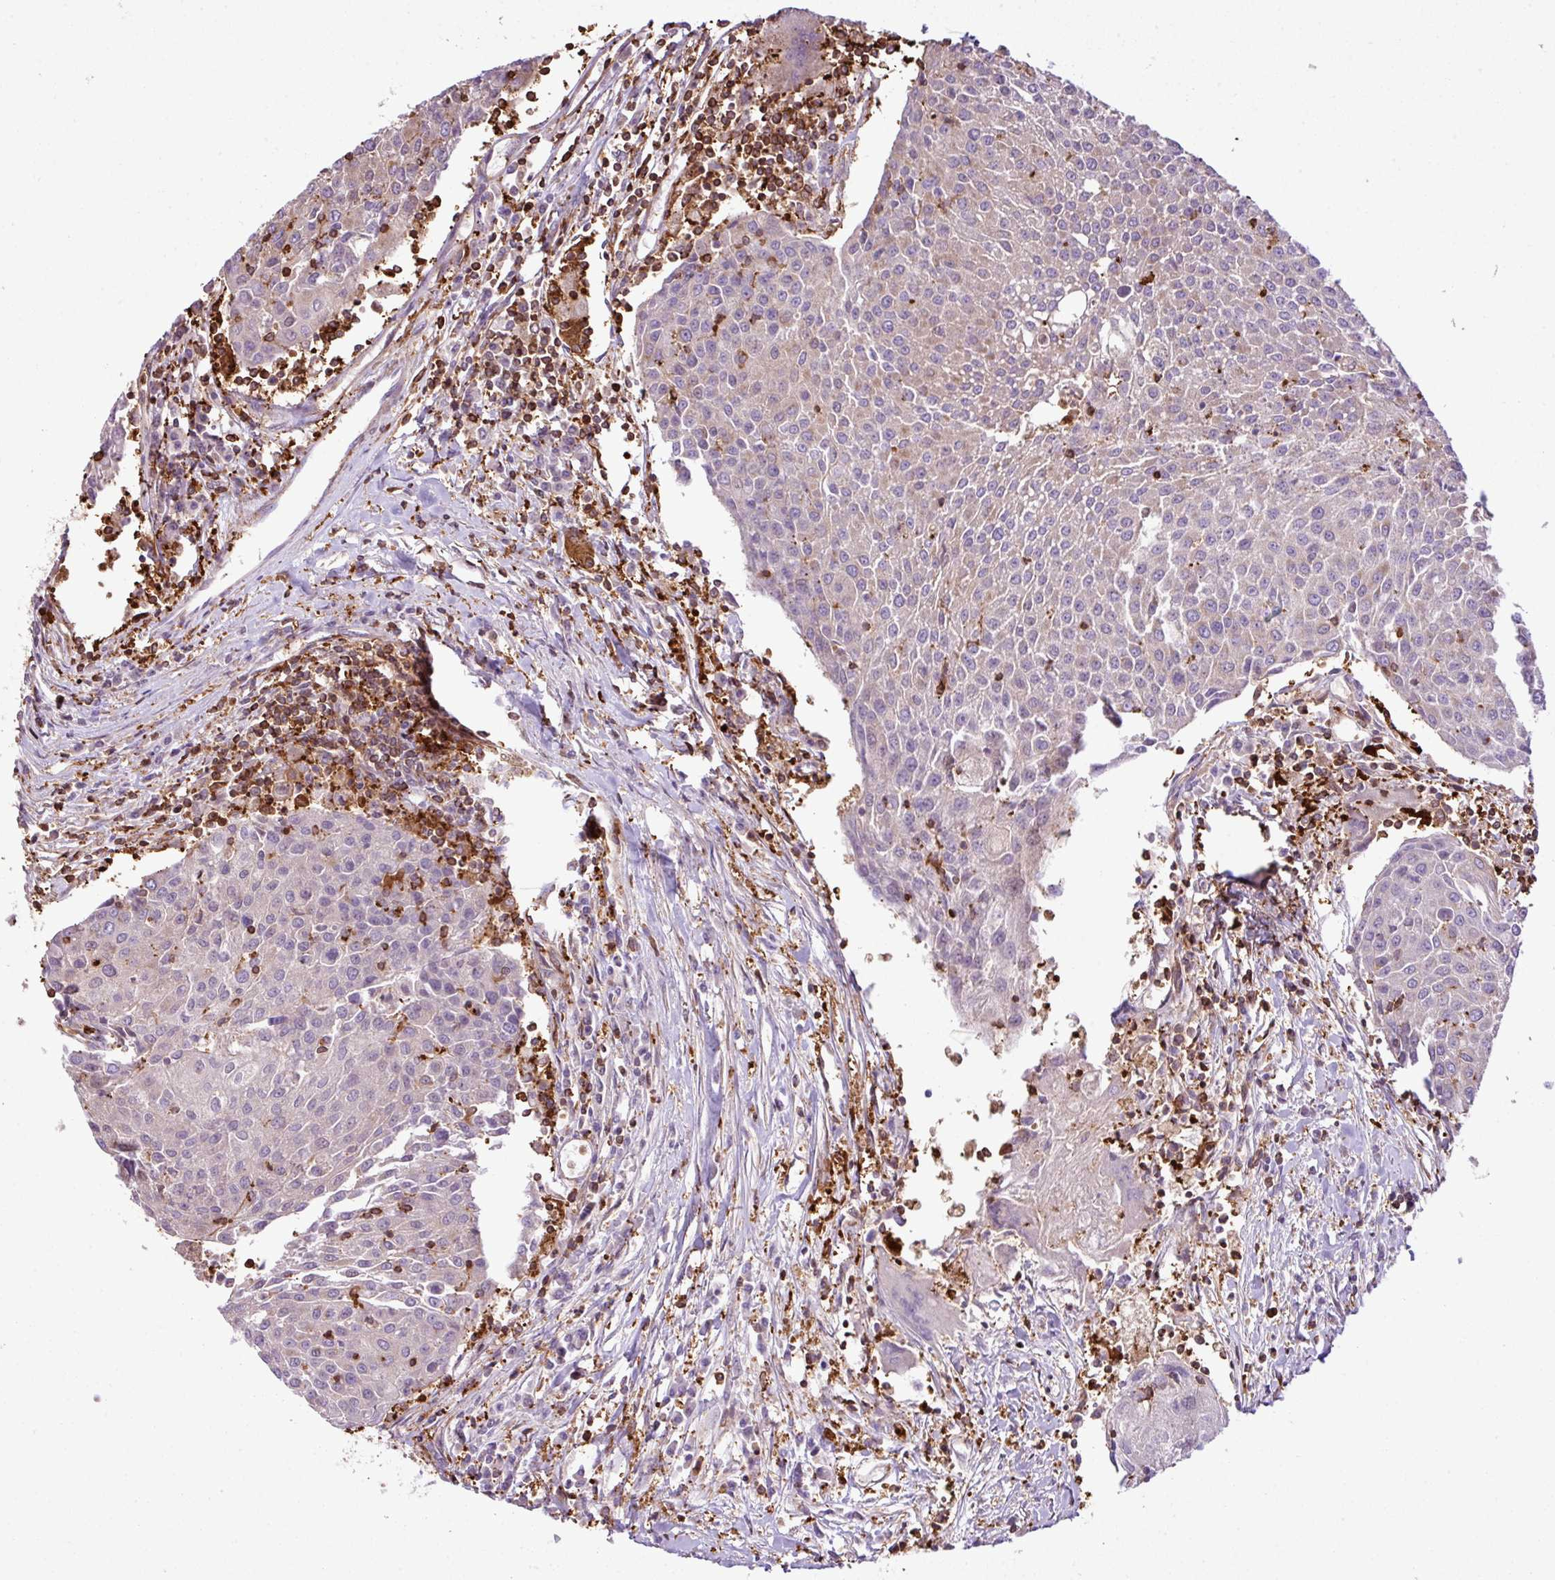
{"staining": {"intensity": "negative", "quantity": "none", "location": "none"}, "tissue": "urothelial cancer", "cell_type": "Tumor cells", "image_type": "cancer", "snomed": [{"axis": "morphology", "description": "Urothelial carcinoma, High grade"}, {"axis": "topography", "description": "Urinary bladder"}], "caption": "This is a histopathology image of immunohistochemistry staining of high-grade urothelial carcinoma, which shows no expression in tumor cells.", "gene": "PGAP6", "patient": {"sex": "female", "age": 85}}